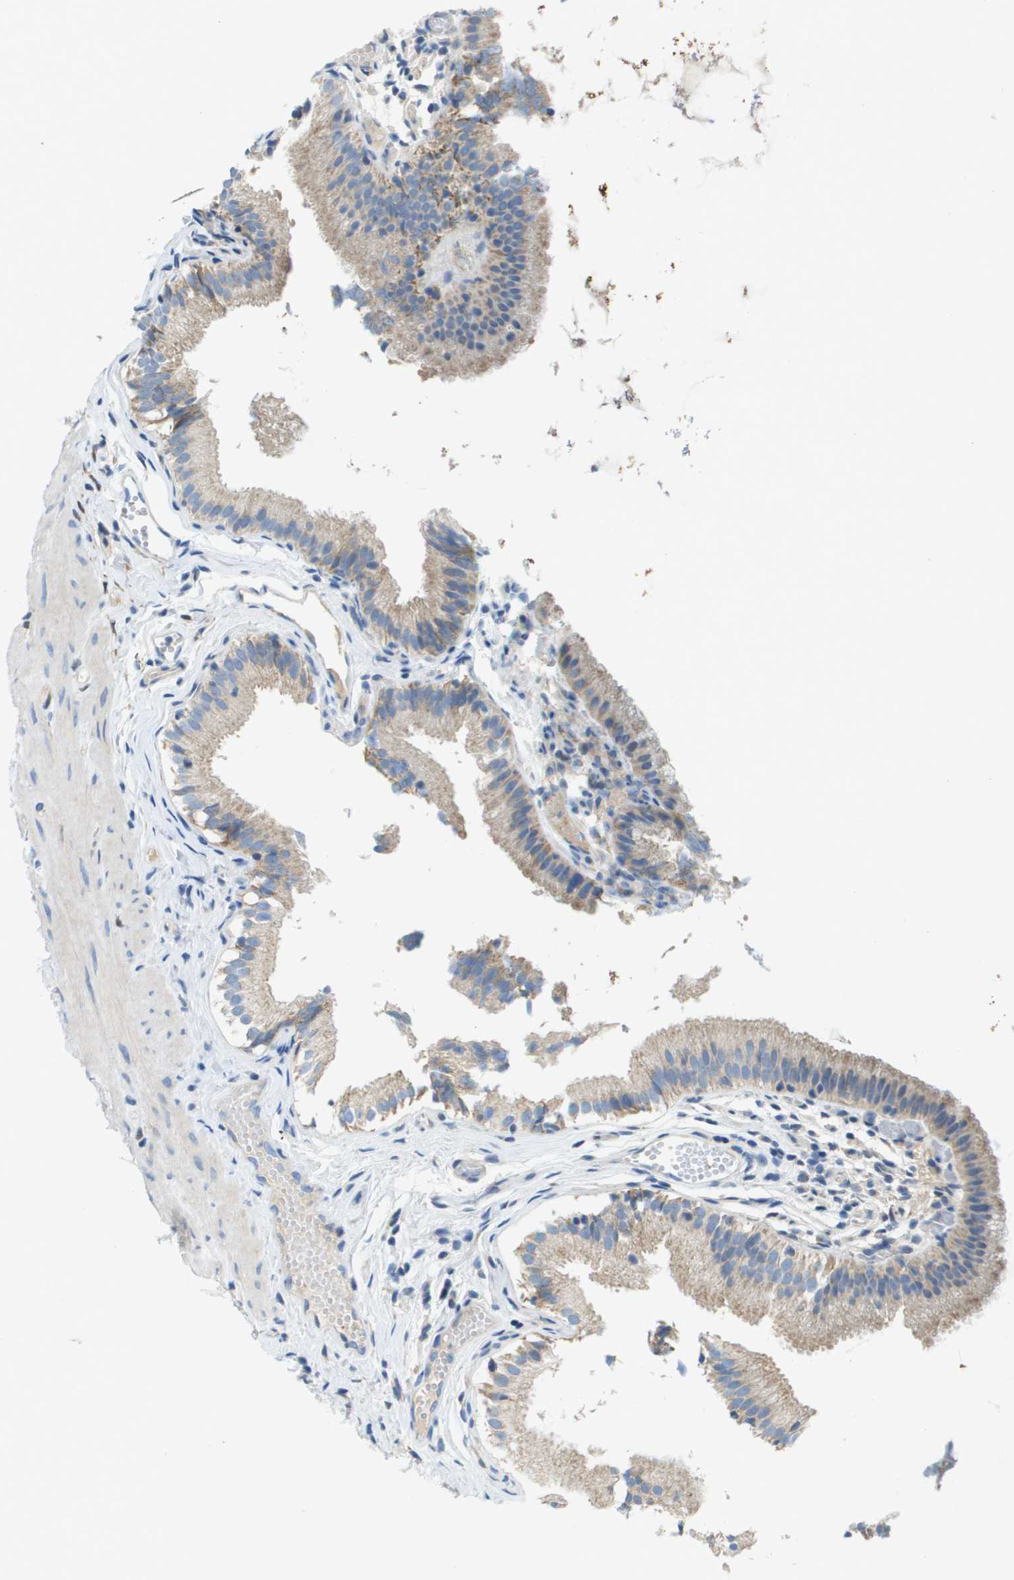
{"staining": {"intensity": "moderate", "quantity": ">75%", "location": "cytoplasmic/membranous"}, "tissue": "gallbladder", "cell_type": "Glandular cells", "image_type": "normal", "snomed": [{"axis": "morphology", "description": "Normal tissue, NOS"}, {"axis": "topography", "description": "Gallbladder"}], "caption": "Gallbladder stained with a brown dye displays moderate cytoplasmic/membranous positive staining in about >75% of glandular cells.", "gene": "CYGB", "patient": {"sex": "female", "age": 26}}